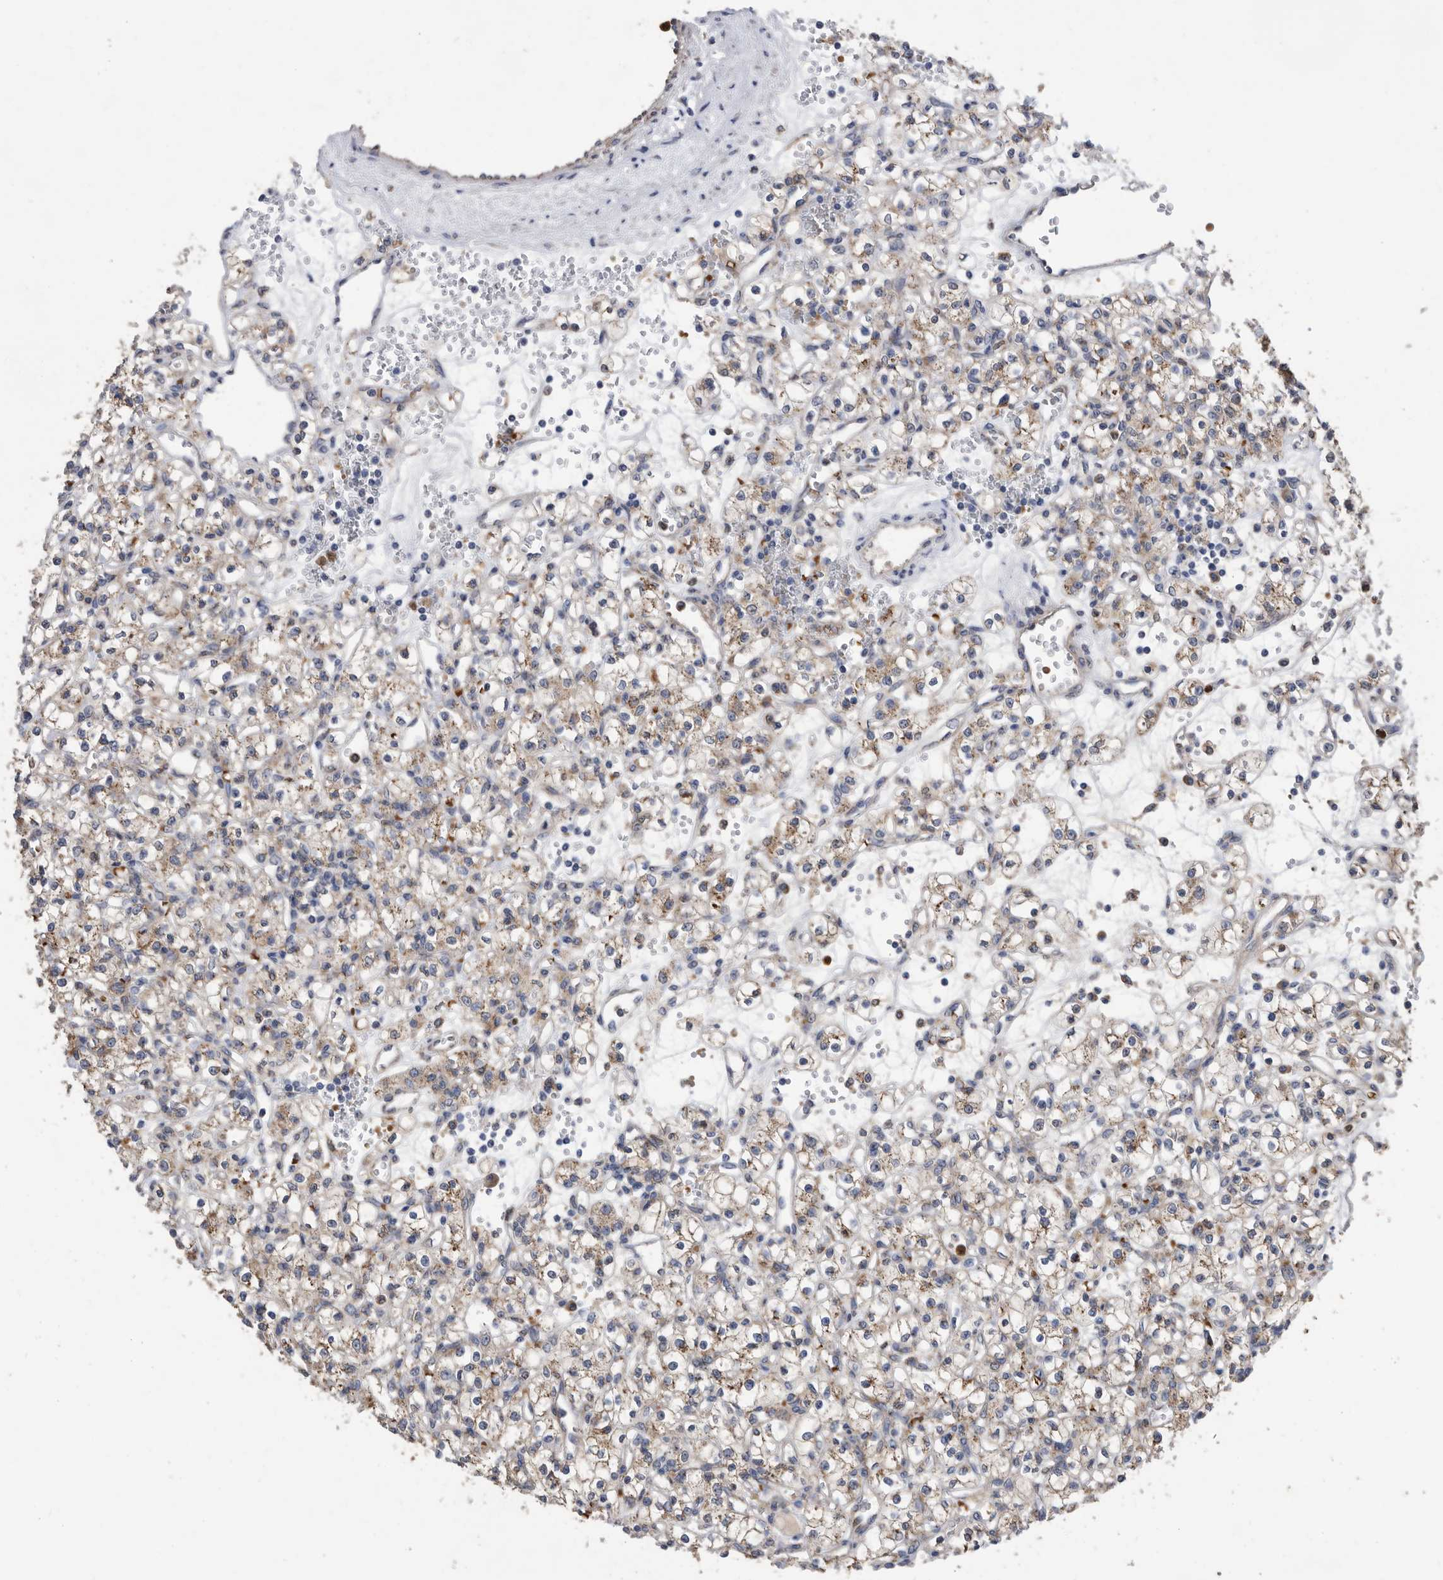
{"staining": {"intensity": "weak", "quantity": ">75%", "location": "cytoplasmic/membranous"}, "tissue": "renal cancer", "cell_type": "Tumor cells", "image_type": "cancer", "snomed": [{"axis": "morphology", "description": "Adenocarcinoma, NOS"}, {"axis": "topography", "description": "Kidney"}], "caption": "This histopathology image reveals renal adenocarcinoma stained with immunohistochemistry to label a protein in brown. The cytoplasmic/membranous of tumor cells show weak positivity for the protein. Nuclei are counter-stained blue.", "gene": "CRISPLD2", "patient": {"sex": "female", "age": 59}}